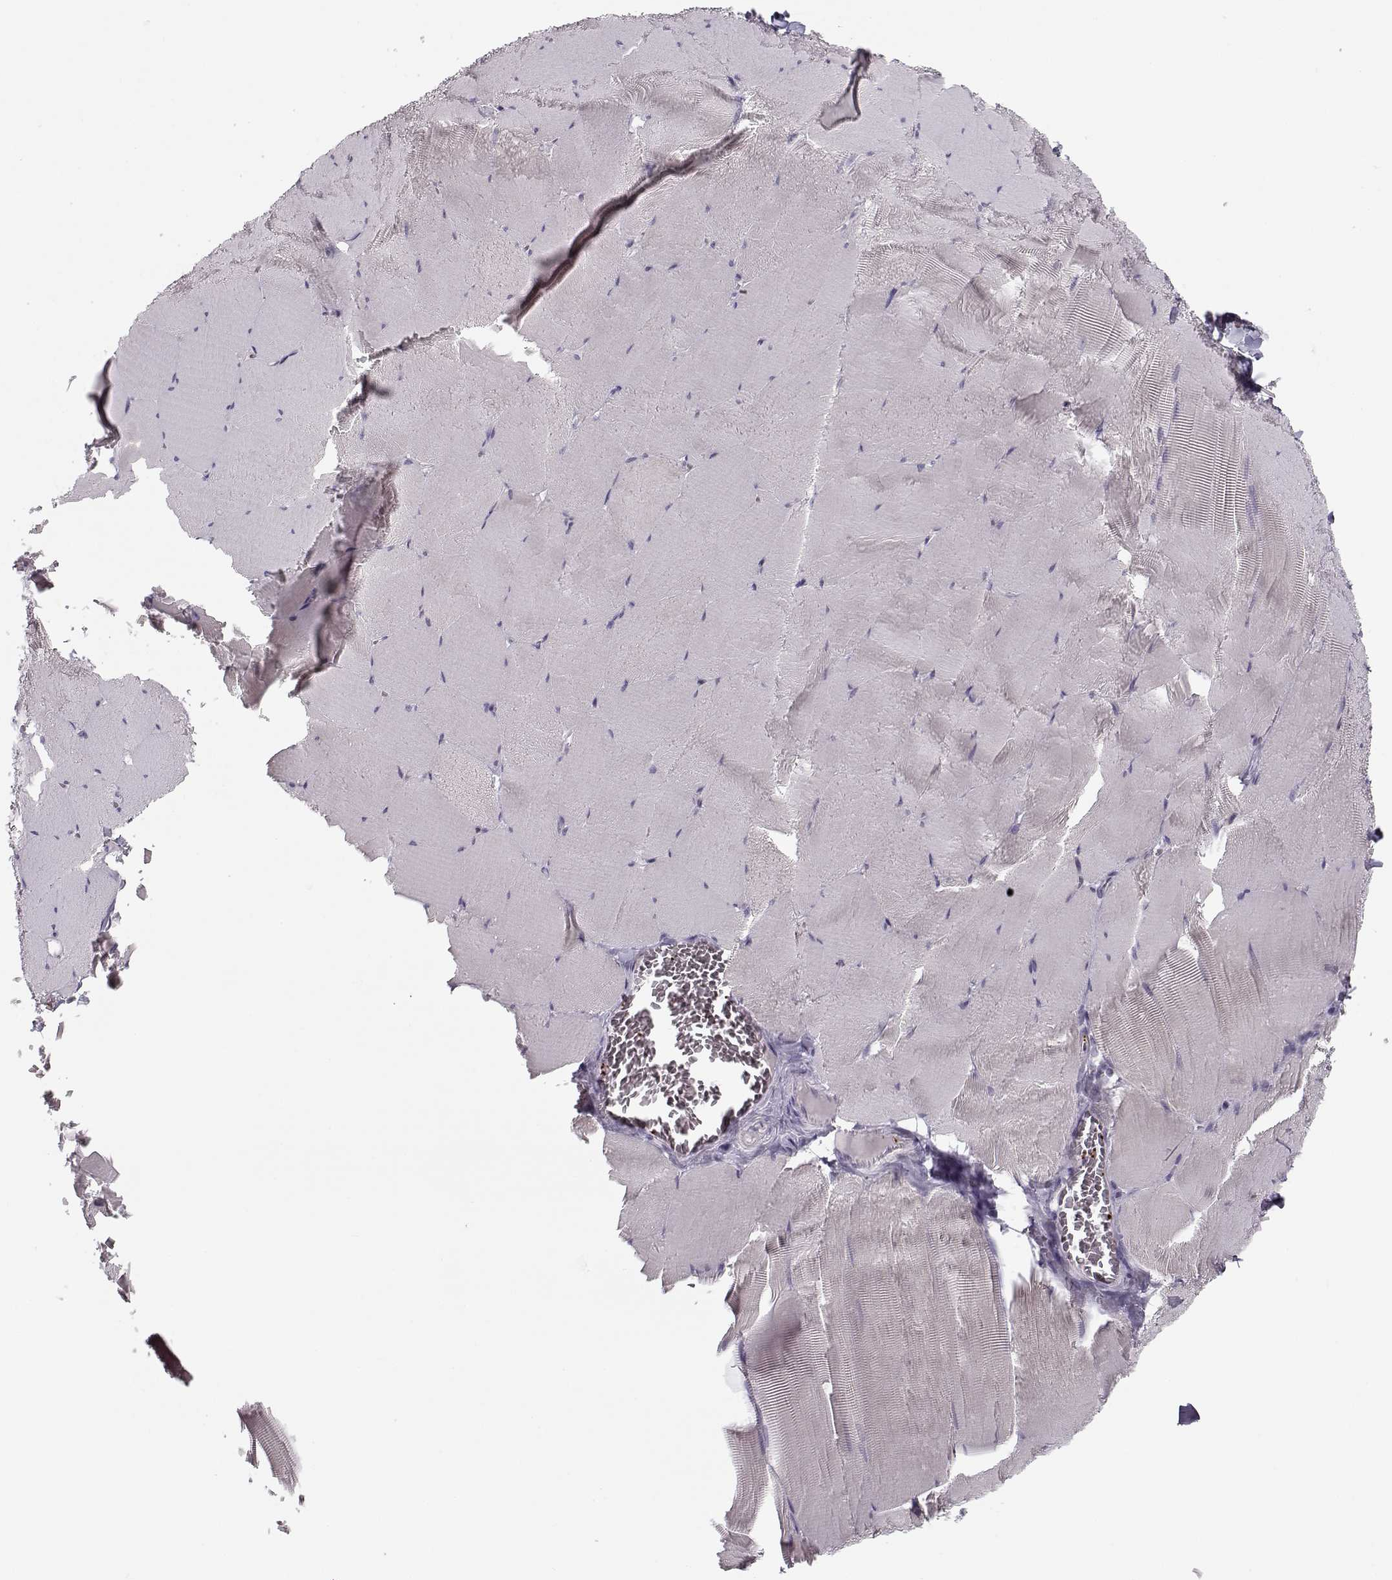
{"staining": {"intensity": "negative", "quantity": "none", "location": "none"}, "tissue": "skeletal muscle", "cell_type": "Myocytes", "image_type": "normal", "snomed": [{"axis": "morphology", "description": "Normal tissue, NOS"}, {"axis": "morphology", "description": "Malignant melanoma, Metastatic site"}, {"axis": "topography", "description": "Skeletal muscle"}], "caption": "Image shows no significant protein positivity in myocytes of unremarkable skeletal muscle.", "gene": "KLF17", "patient": {"sex": "male", "age": 50}}